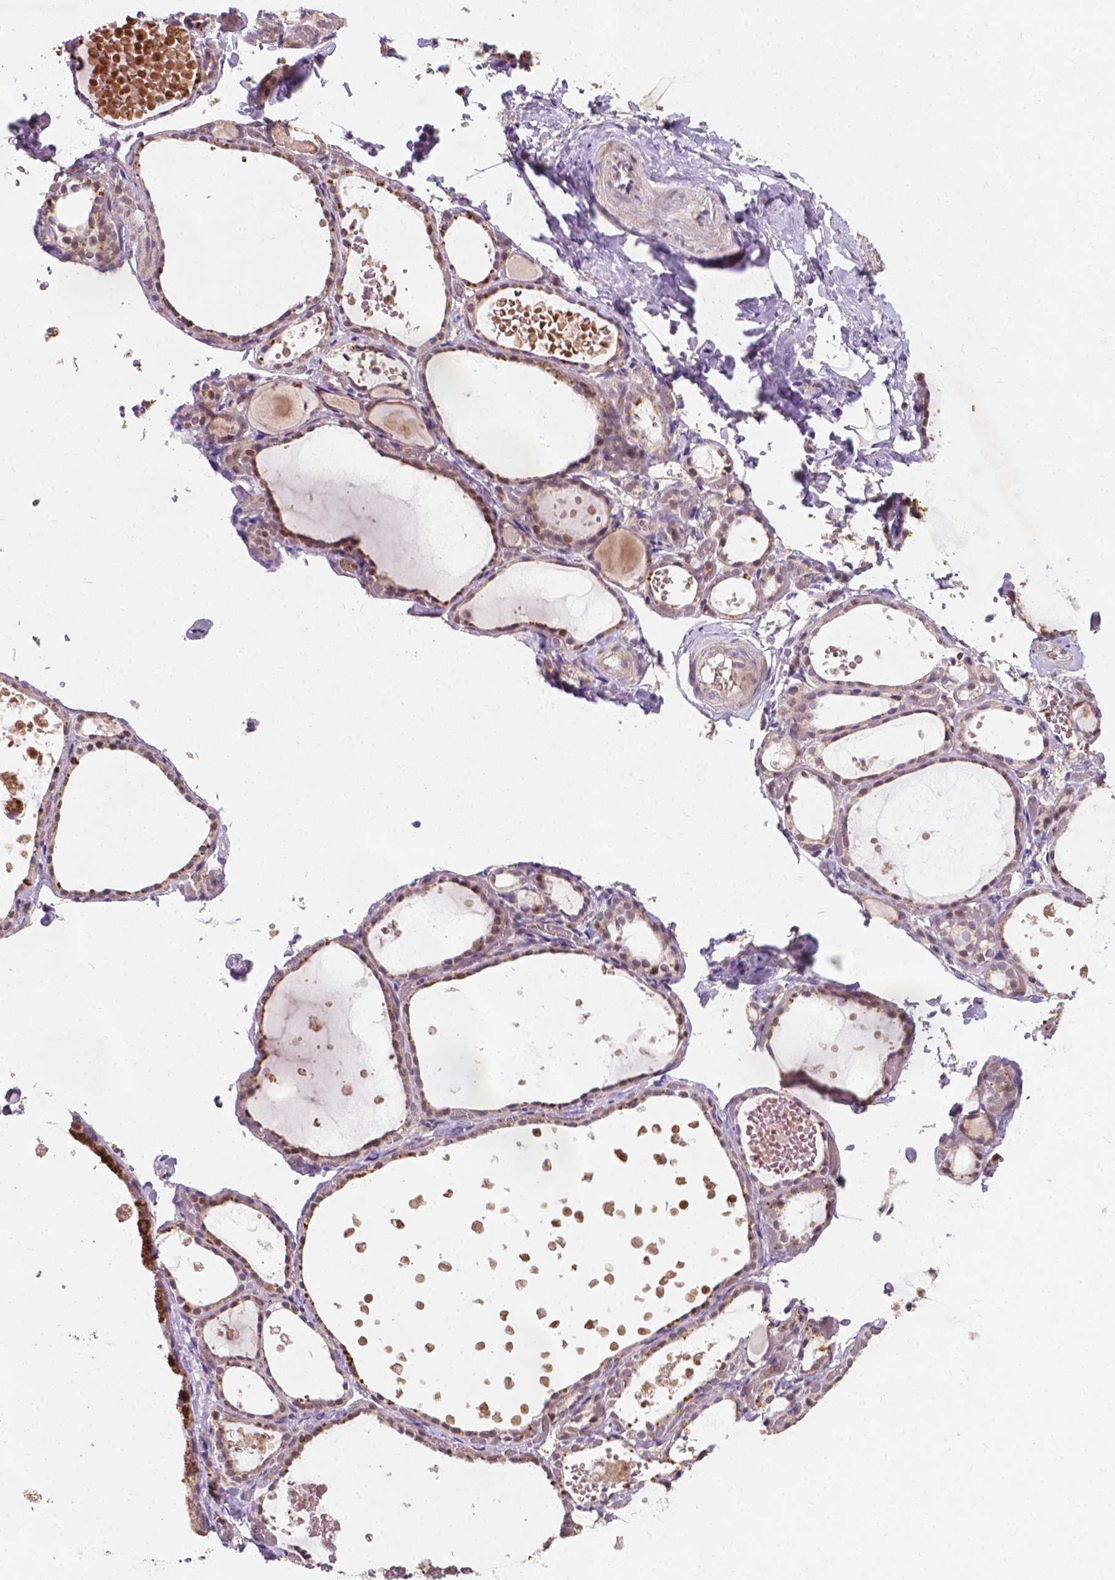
{"staining": {"intensity": "moderate", "quantity": "25%-75%", "location": "cytoplasmic/membranous"}, "tissue": "thyroid gland", "cell_type": "Glandular cells", "image_type": "normal", "snomed": [{"axis": "morphology", "description": "Normal tissue, NOS"}, {"axis": "topography", "description": "Thyroid gland"}], "caption": "This histopathology image demonstrates immunohistochemistry staining of unremarkable human thyroid gland, with medium moderate cytoplasmic/membranous positivity in about 25%-75% of glandular cells.", "gene": "DUSP16", "patient": {"sex": "female", "age": 56}}